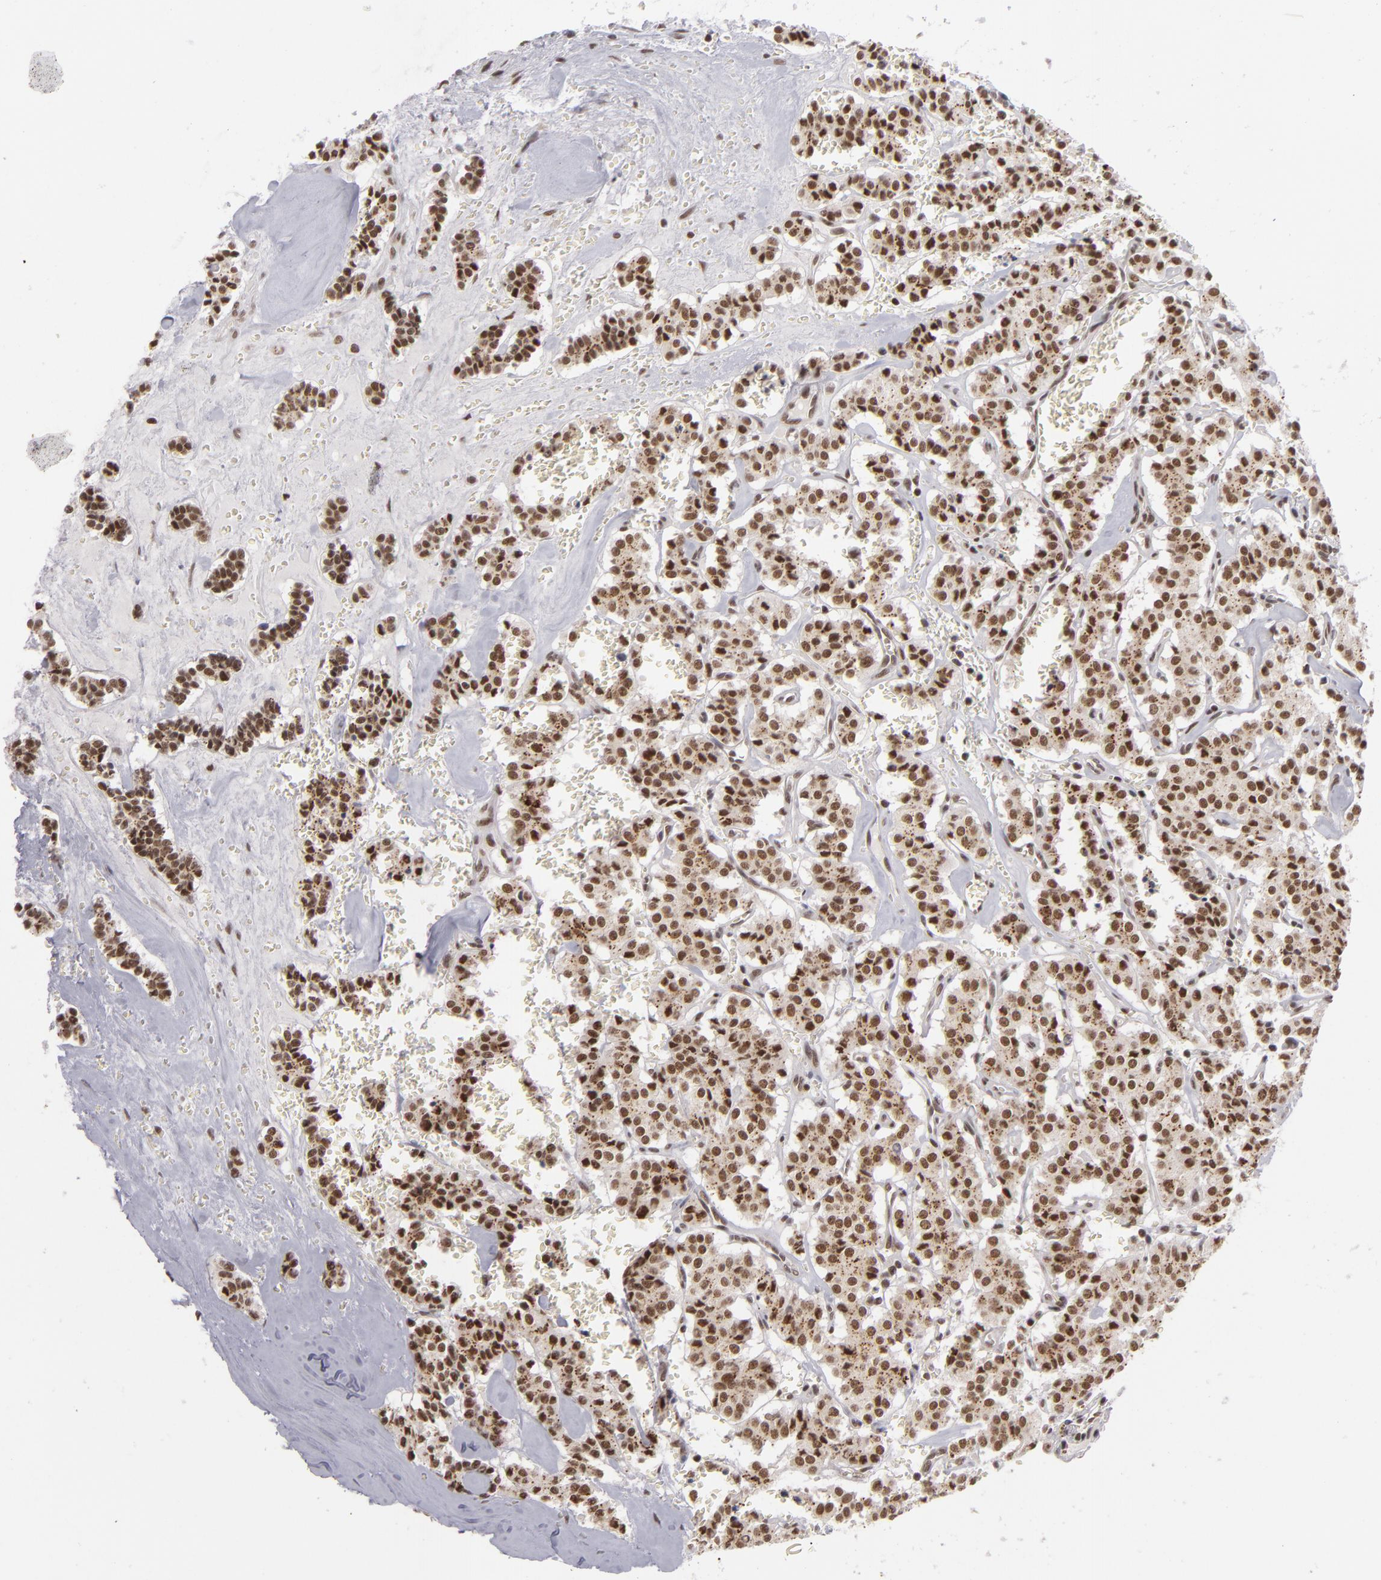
{"staining": {"intensity": "moderate", "quantity": ">75%", "location": "cytoplasmic/membranous,nuclear"}, "tissue": "carcinoid", "cell_type": "Tumor cells", "image_type": "cancer", "snomed": [{"axis": "morphology", "description": "Carcinoid, malignant, NOS"}, {"axis": "topography", "description": "Bronchus"}], "caption": "This micrograph demonstrates immunohistochemistry staining of malignant carcinoid, with medium moderate cytoplasmic/membranous and nuclear positivity in about >75% of tumor cells.", "gene": "MLLT3", "patient": {"sex": "male", "age": 55}}